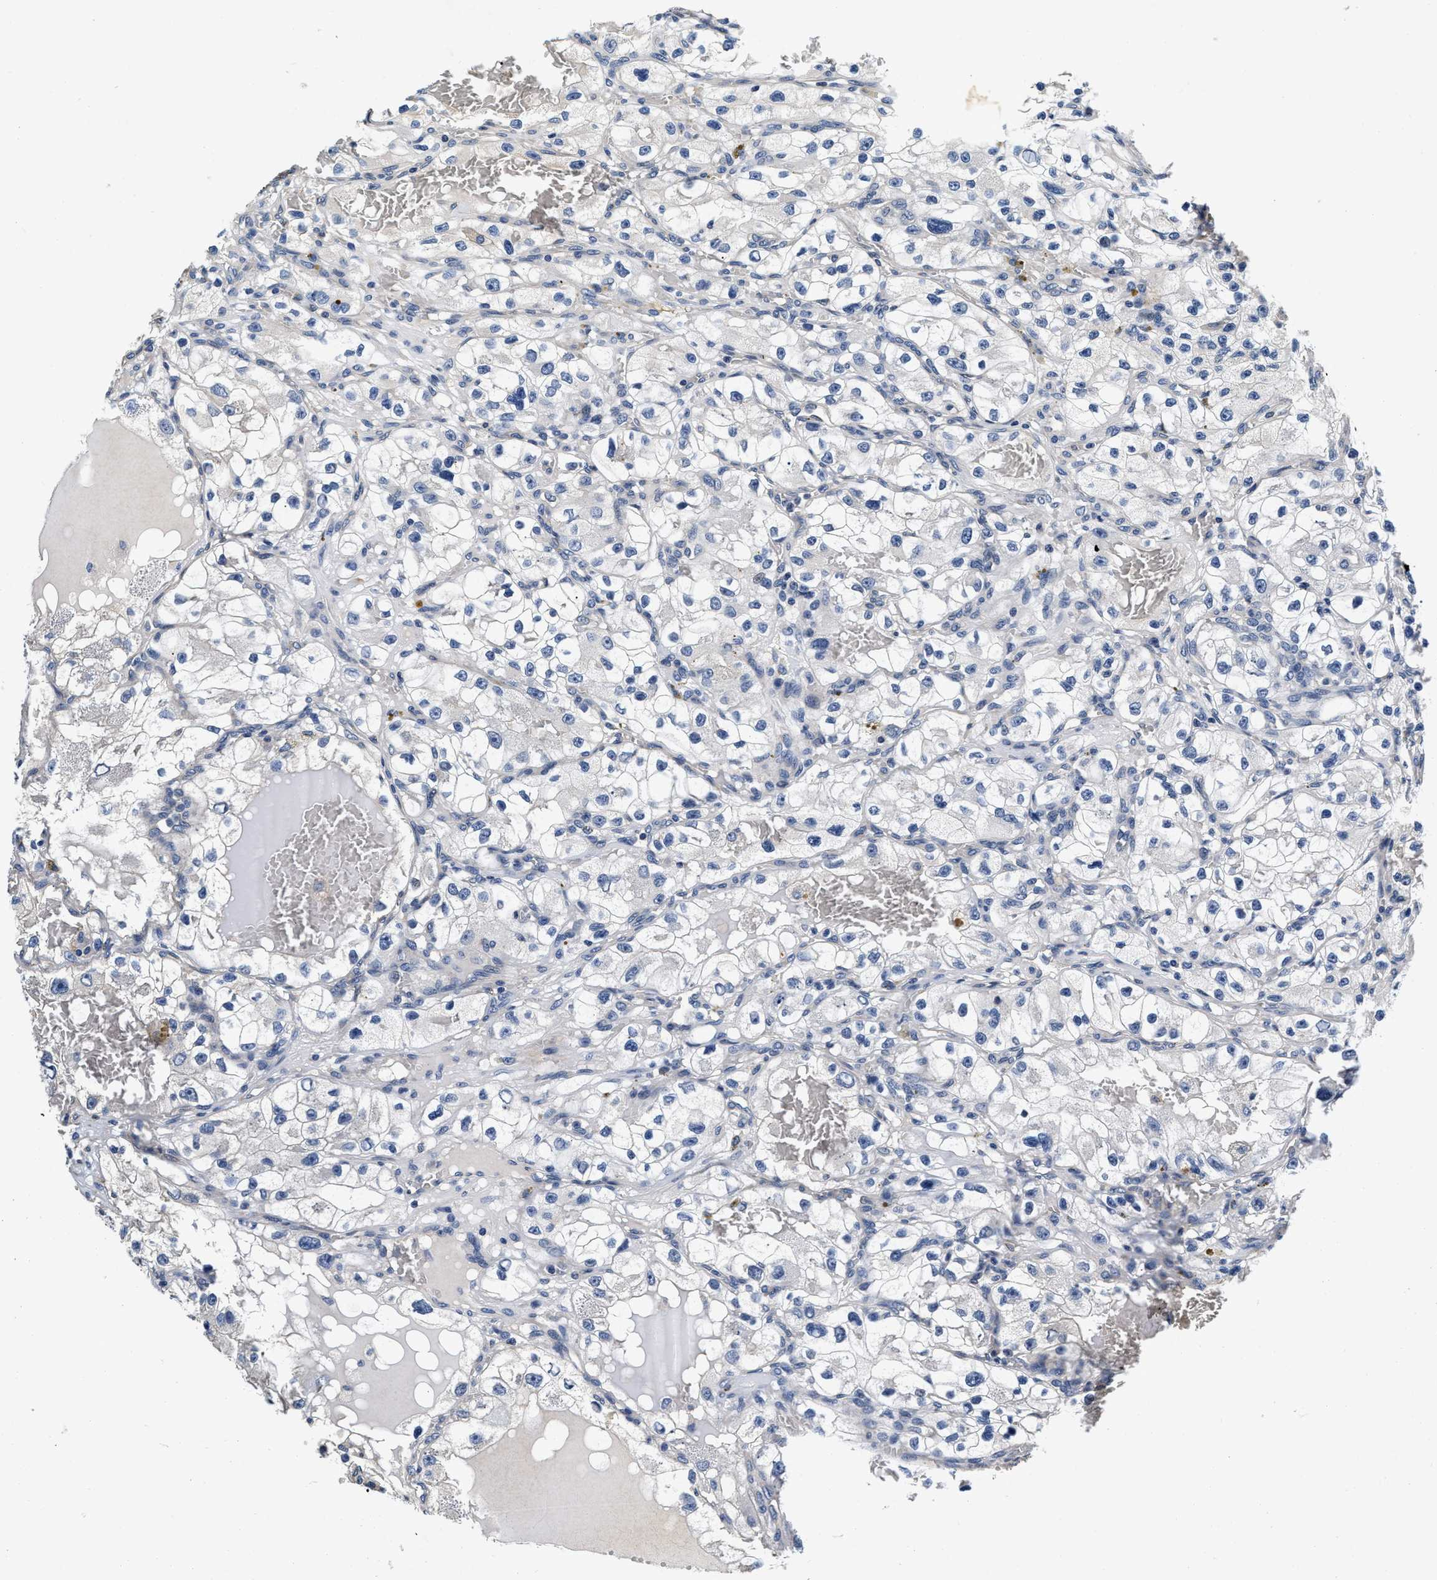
{"staining": {"intensity": "negative", "quantity": "none", "location": "none"}, "tissue": "renal cancer", "cell_type": "Tumor cells", "image_type": "cancer", "snomed": [{"axis": "morphology", "description": "Adenocarcinoma, NOS"}, {"axis": "topography", "description": "Kidney"}], "caption": "Tumor cells show no significant staining in renal cancer (adenocarcinoma). The staining is performed using DAB (3,3'-diaminobenzidine) brown chromogen with nuclei counter-stained in using hematoxylin.", "gene": "ABCG8", "patient": {"sex": "female", "age": 57}}